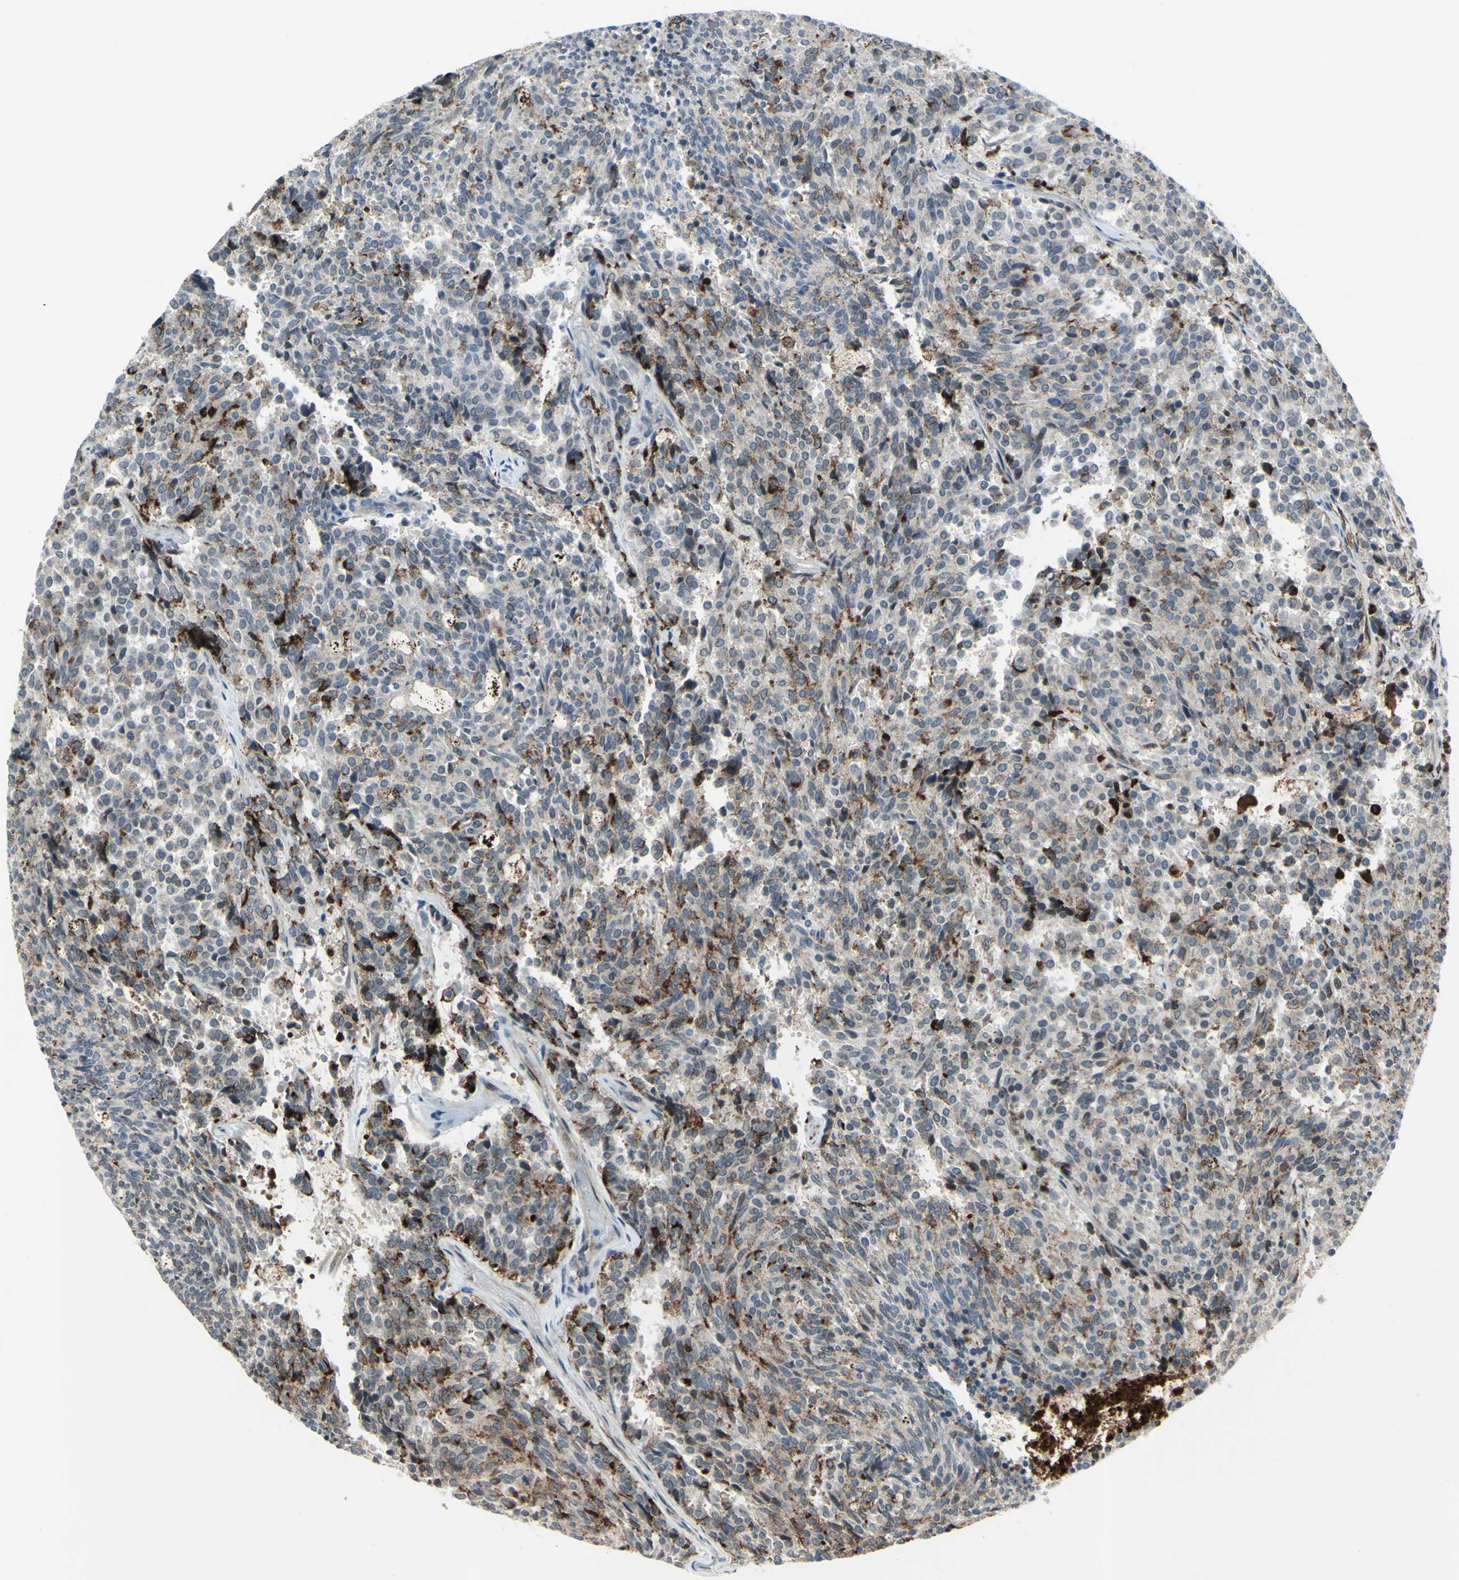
{"staining": {"intensity": "moderate", "quantity": "<25%", "location": "cytoplasmic/membranous"}, "tissue": "carcinoid", "cell_type": "Tumor cells", "image_type": "cancer", "snomed": [{"axis": "morphology", "description": "Carcinoid, malignant, NOS"}, {"axis": "topography", "description": "Pancreas"}], "caption": "Approximately <25% of tumor cells in human carcinoid show moderate cytoplasmic/membranous protein staining as visualized by brown immunohistochemical staining.", "gene": "FGFR2", "patient": {"sex": "female", "age": 54}}